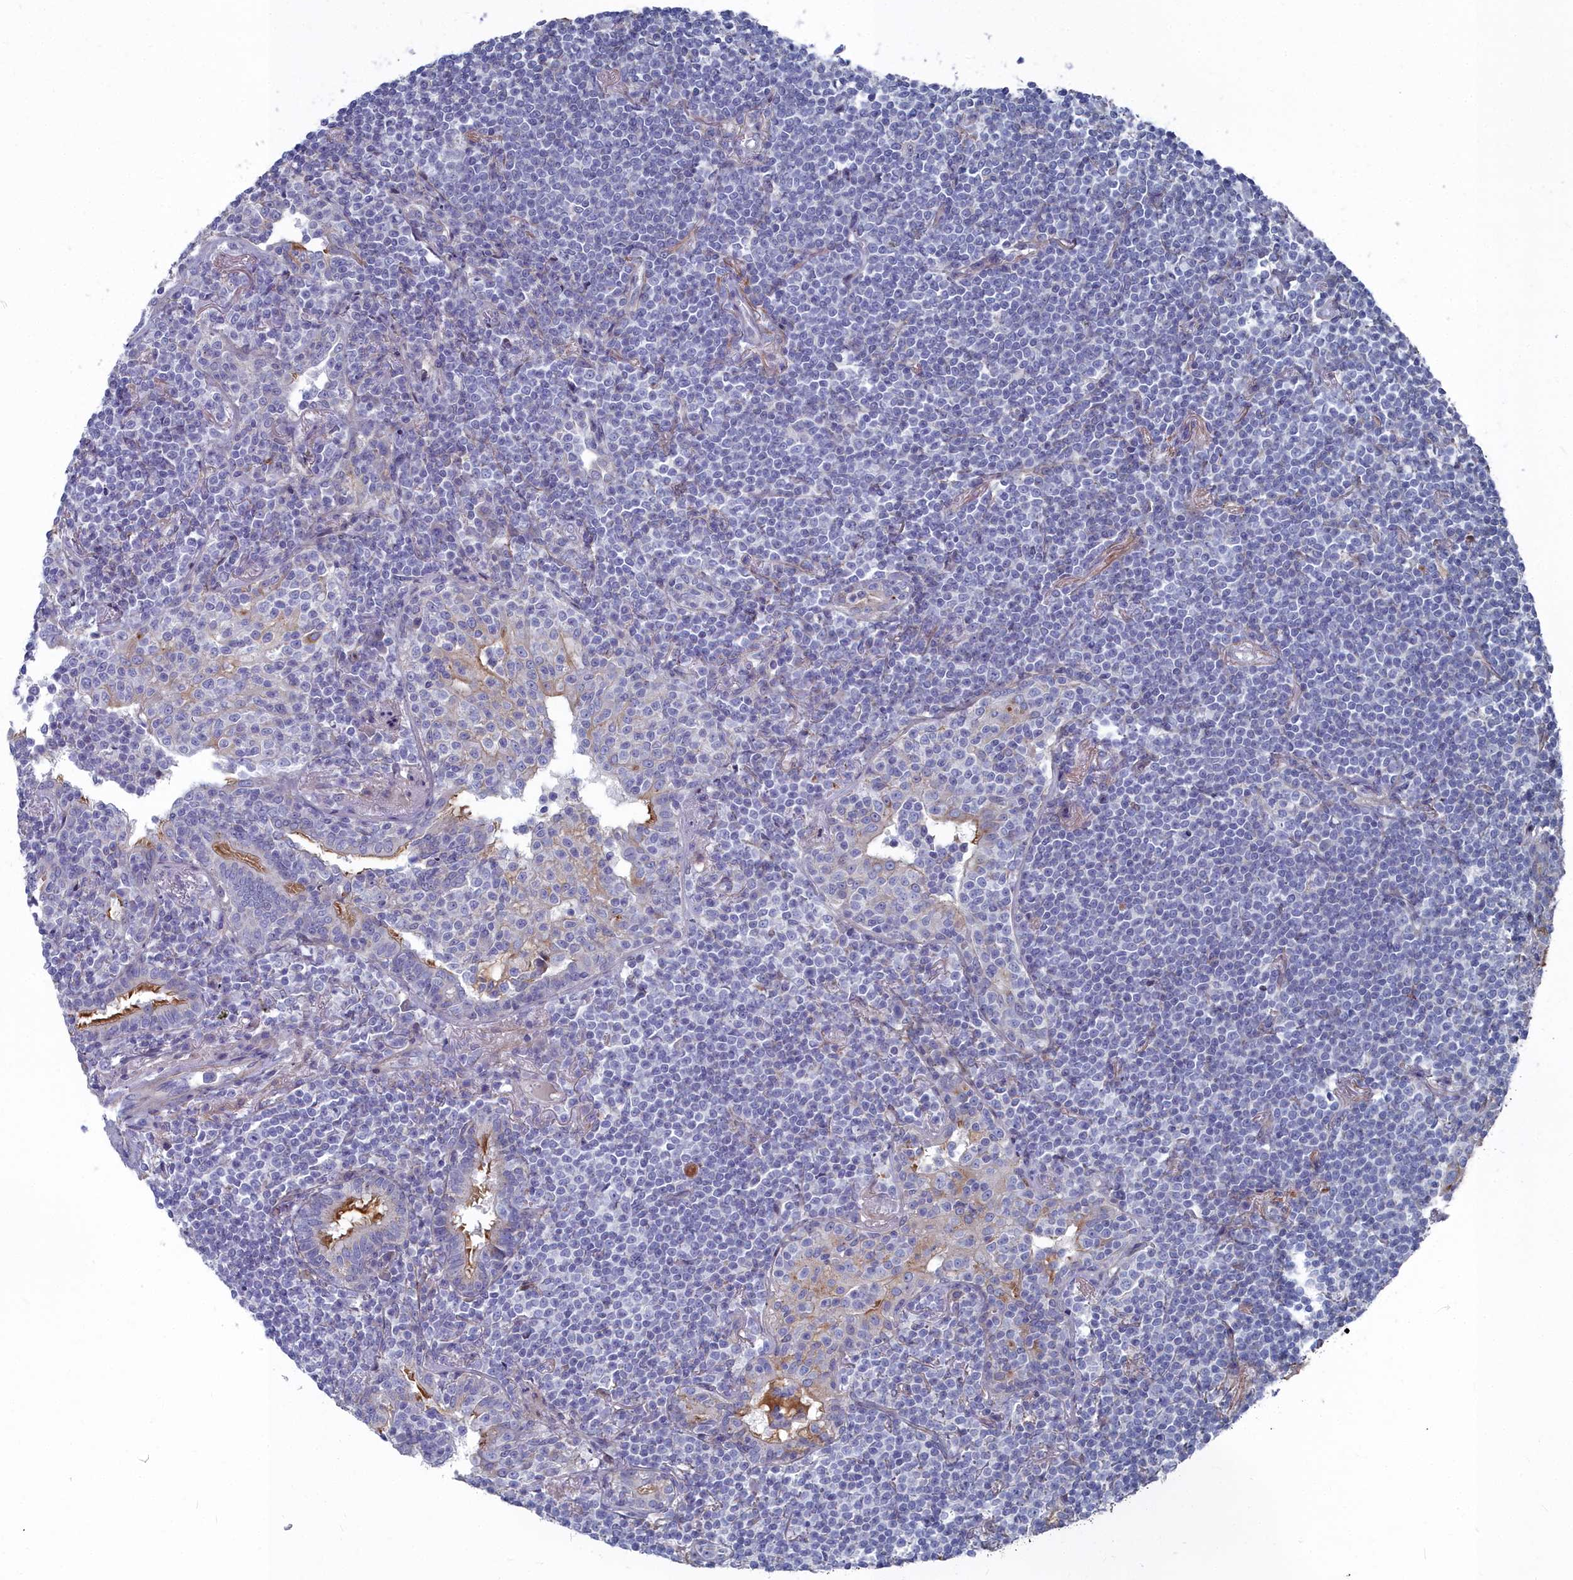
{"staining": {"intensity": "negative", "quantity": "none", "location": "none"}, "tissue": "lymphoma", "cell_type": "Tumor cells", "image_type": "cancer", "snomed": [{"axis": "morphology", "description": "Malignant lymphoma, non-Hodgkin's type, Low grade"}, {"axis": "topography", "description": "Lung"}], "caption": "Immunohistochemistry image of neoplastic tissue: low-grade malignant lymphoma, non-Hodgkin's type stained with DAB (3,3'-diaminobenzidine) exhibits no significant protein positivity in tumor cells. Brightfield microscopy of immunohistochemistry (IHC) stained with DAB (3,3'-diaminobenzidine) (brown) and hematoxylin (blue), captured at high magnification.", "gene": "SHISAL2A", "patient": {"sex": "female", "age": 71}}